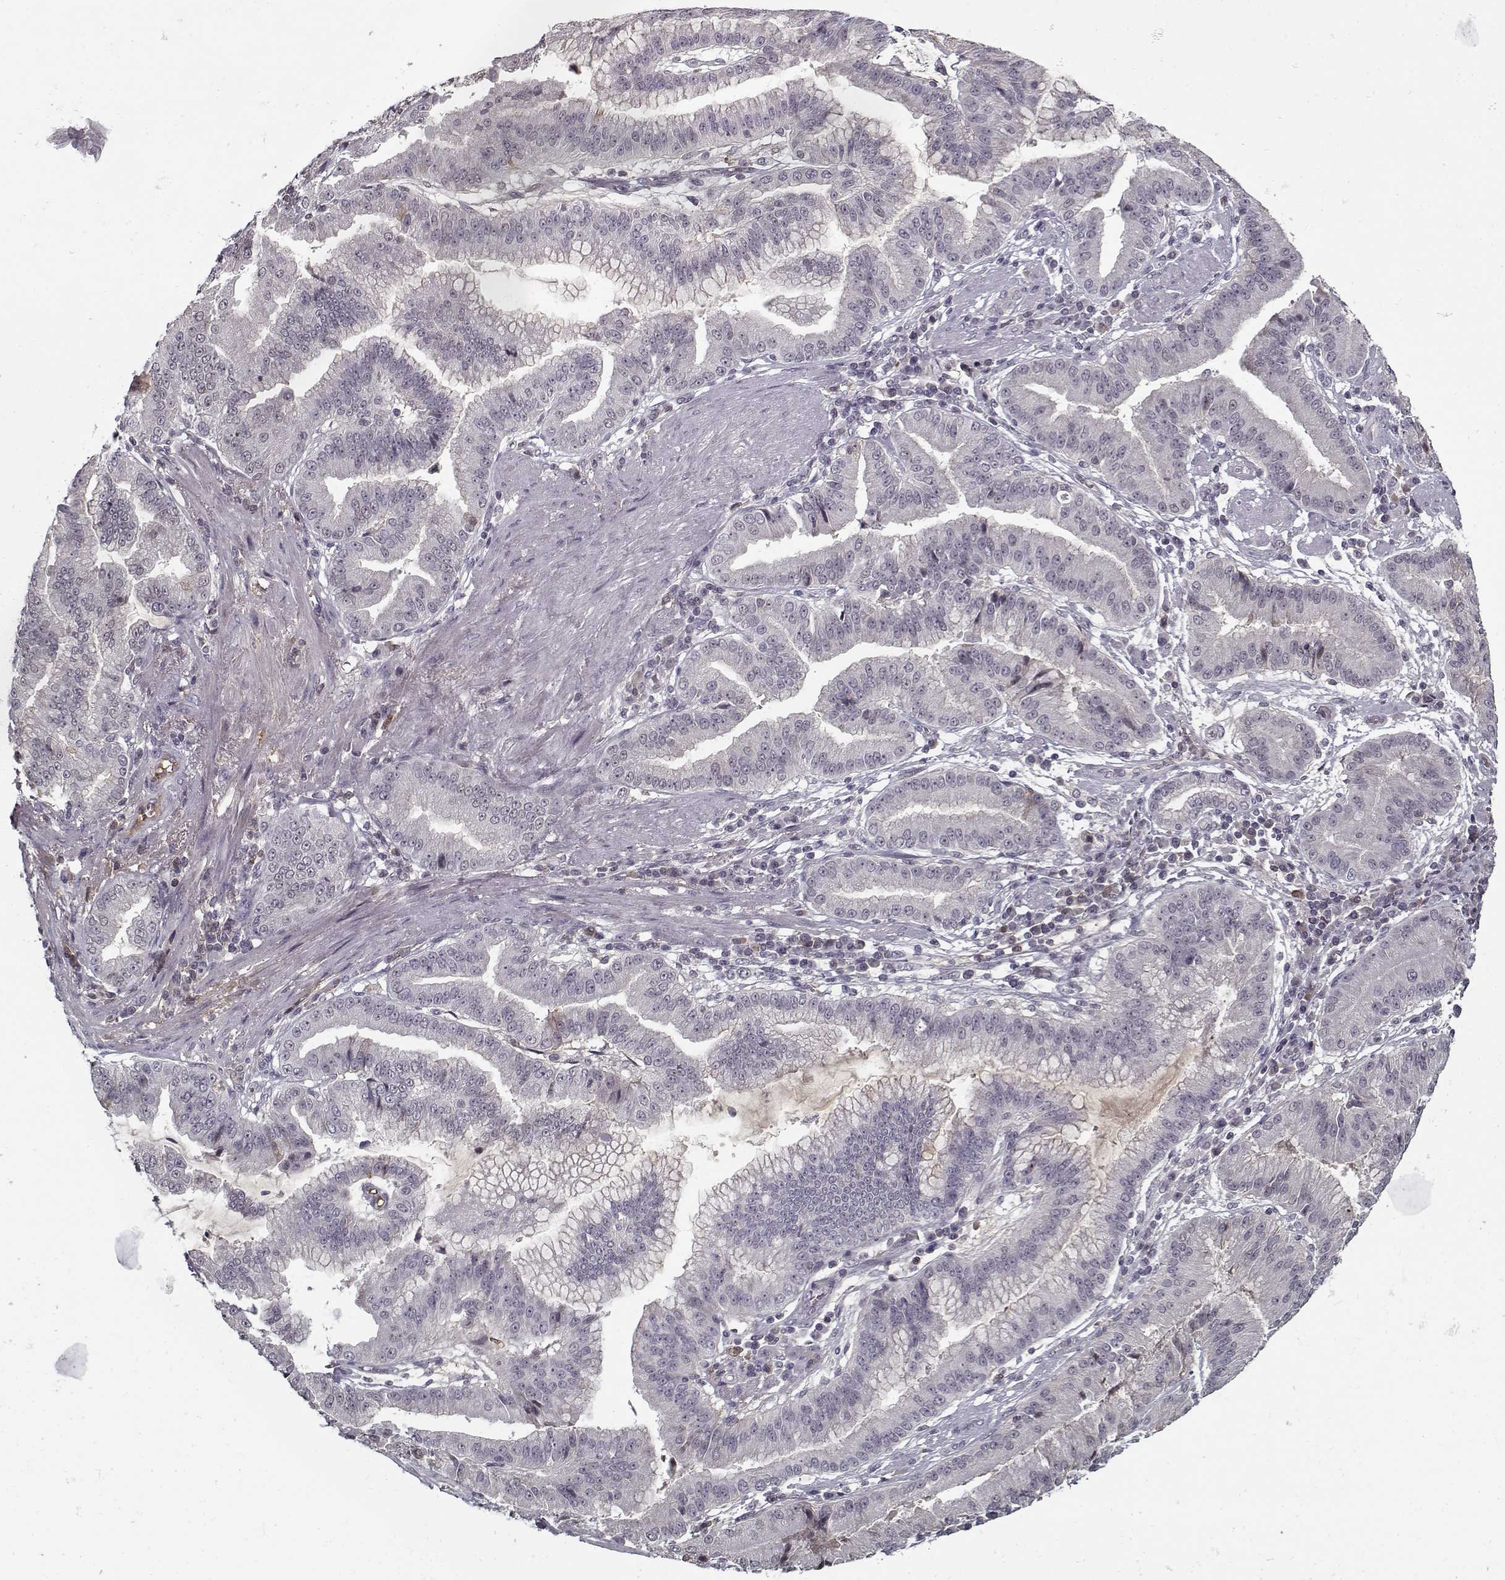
{"staining": {"intensity": "weak", "quantity": "<25%", "location": "cytoplasmic/membranous"}, "tissue": "stomach cancer", "cell_type": "Tumor cells", "image_type": "cancer", "snomed": [{"axis": "morphology", "description": "Adenocarcinoma, NOS"}, {"axis": "topography", "description": "Stomach"}], "caption": "The photomicrograph reveals no significant expression in tumor cells of adenocarcinoma (stomach).", "gene": "AFM", "patient": {"sex": "male", "age": 83}}